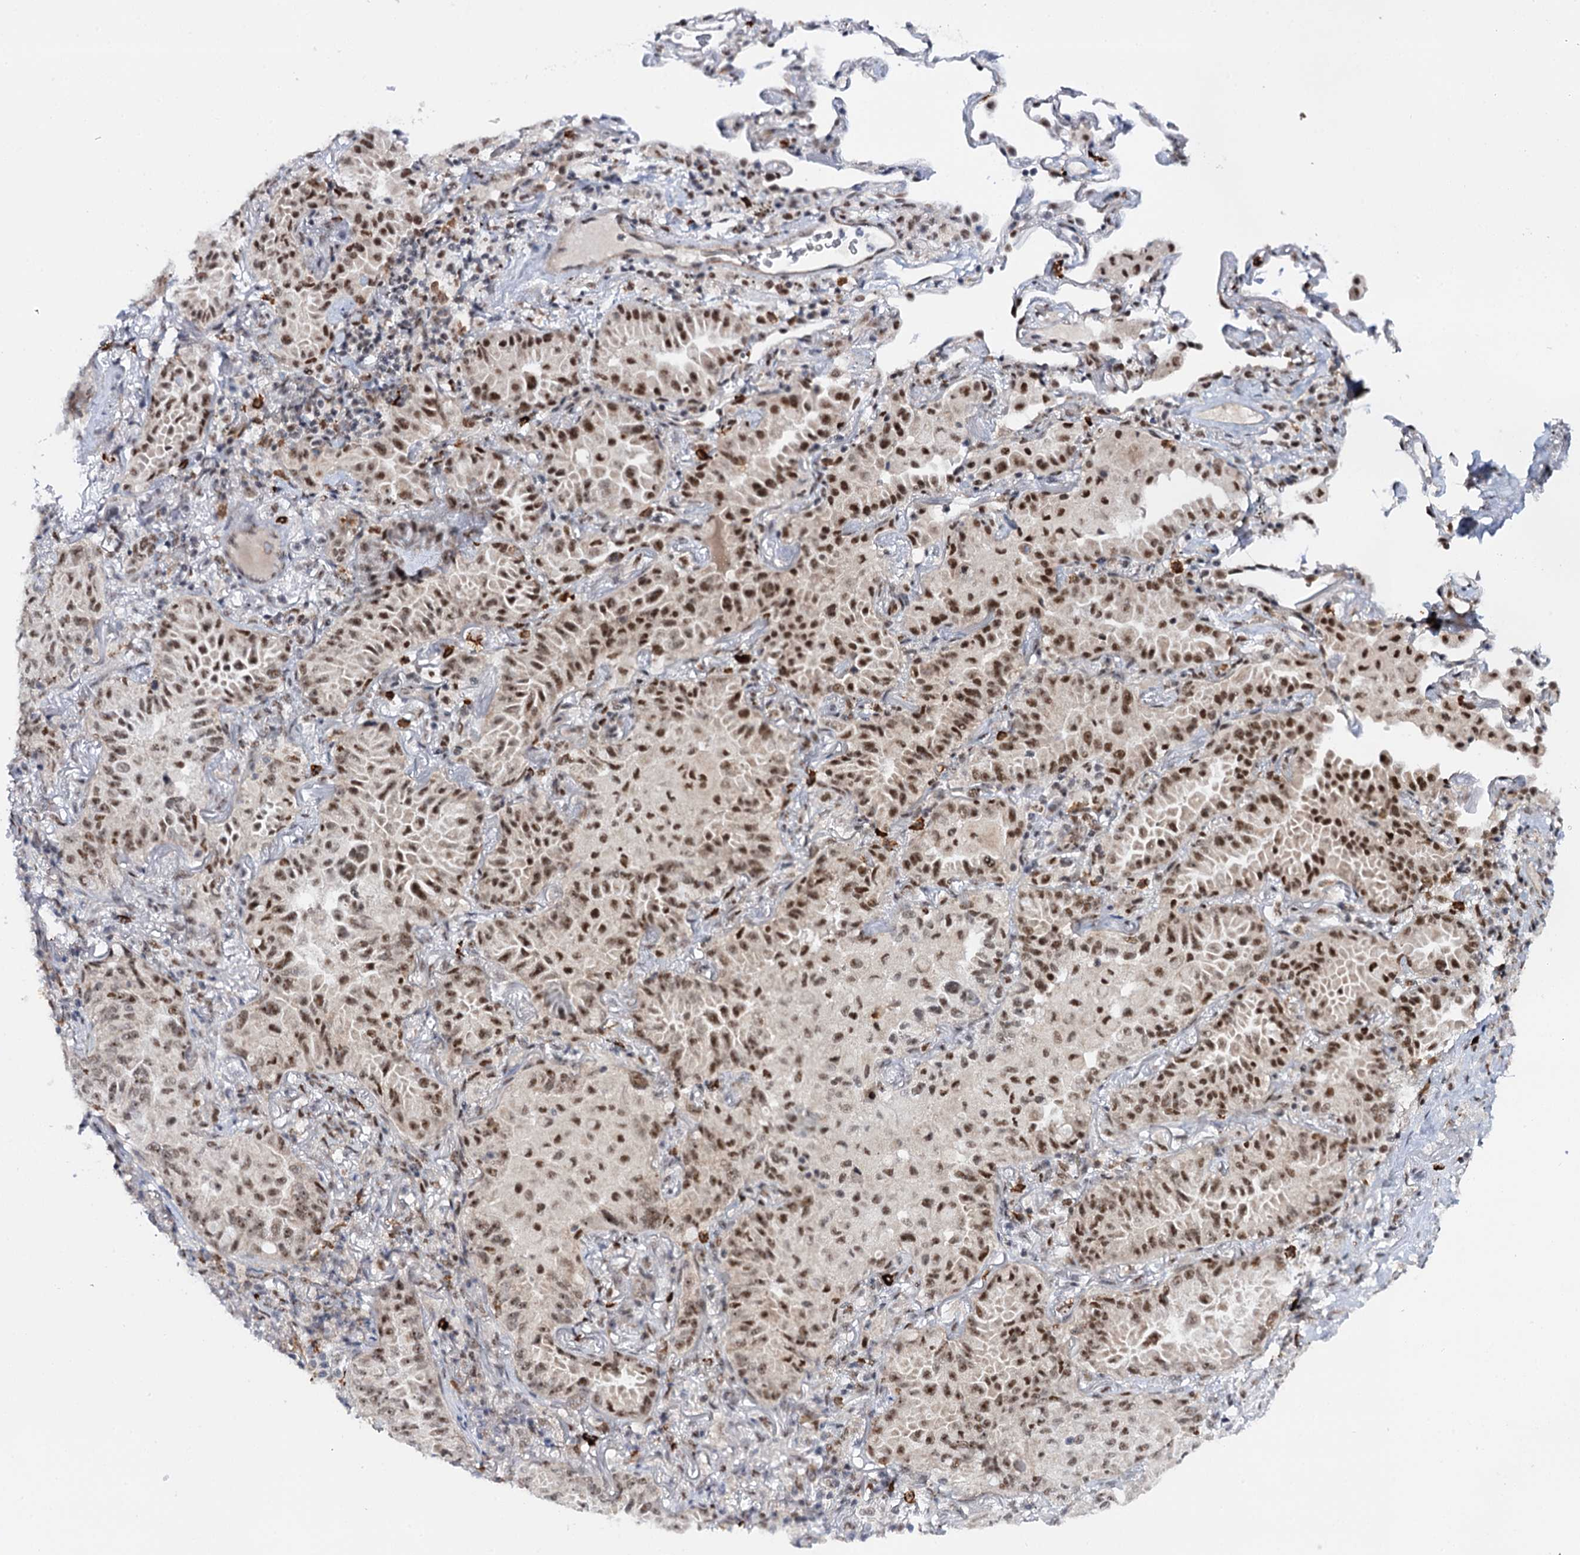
{"staining": {"intensity": "moderate", "quantity": "25%-75%", "location": "nuclear"}, "tissue": "lung cancer", "cell_type": "Tumor cells", "image_type": "cancer", "snomed": [{"axis": "morphology", "description": "Adenocarcinoma, NOS"}, {"axis": "topography", "description": "Lung"}], "caption": "Tumor cells show moderate nuclear staining in about 25%-75% of cells in lung cancer (adenocarcinoma).", "gene": "BUD13", "patient": {"sex": "female", "age": 69}}